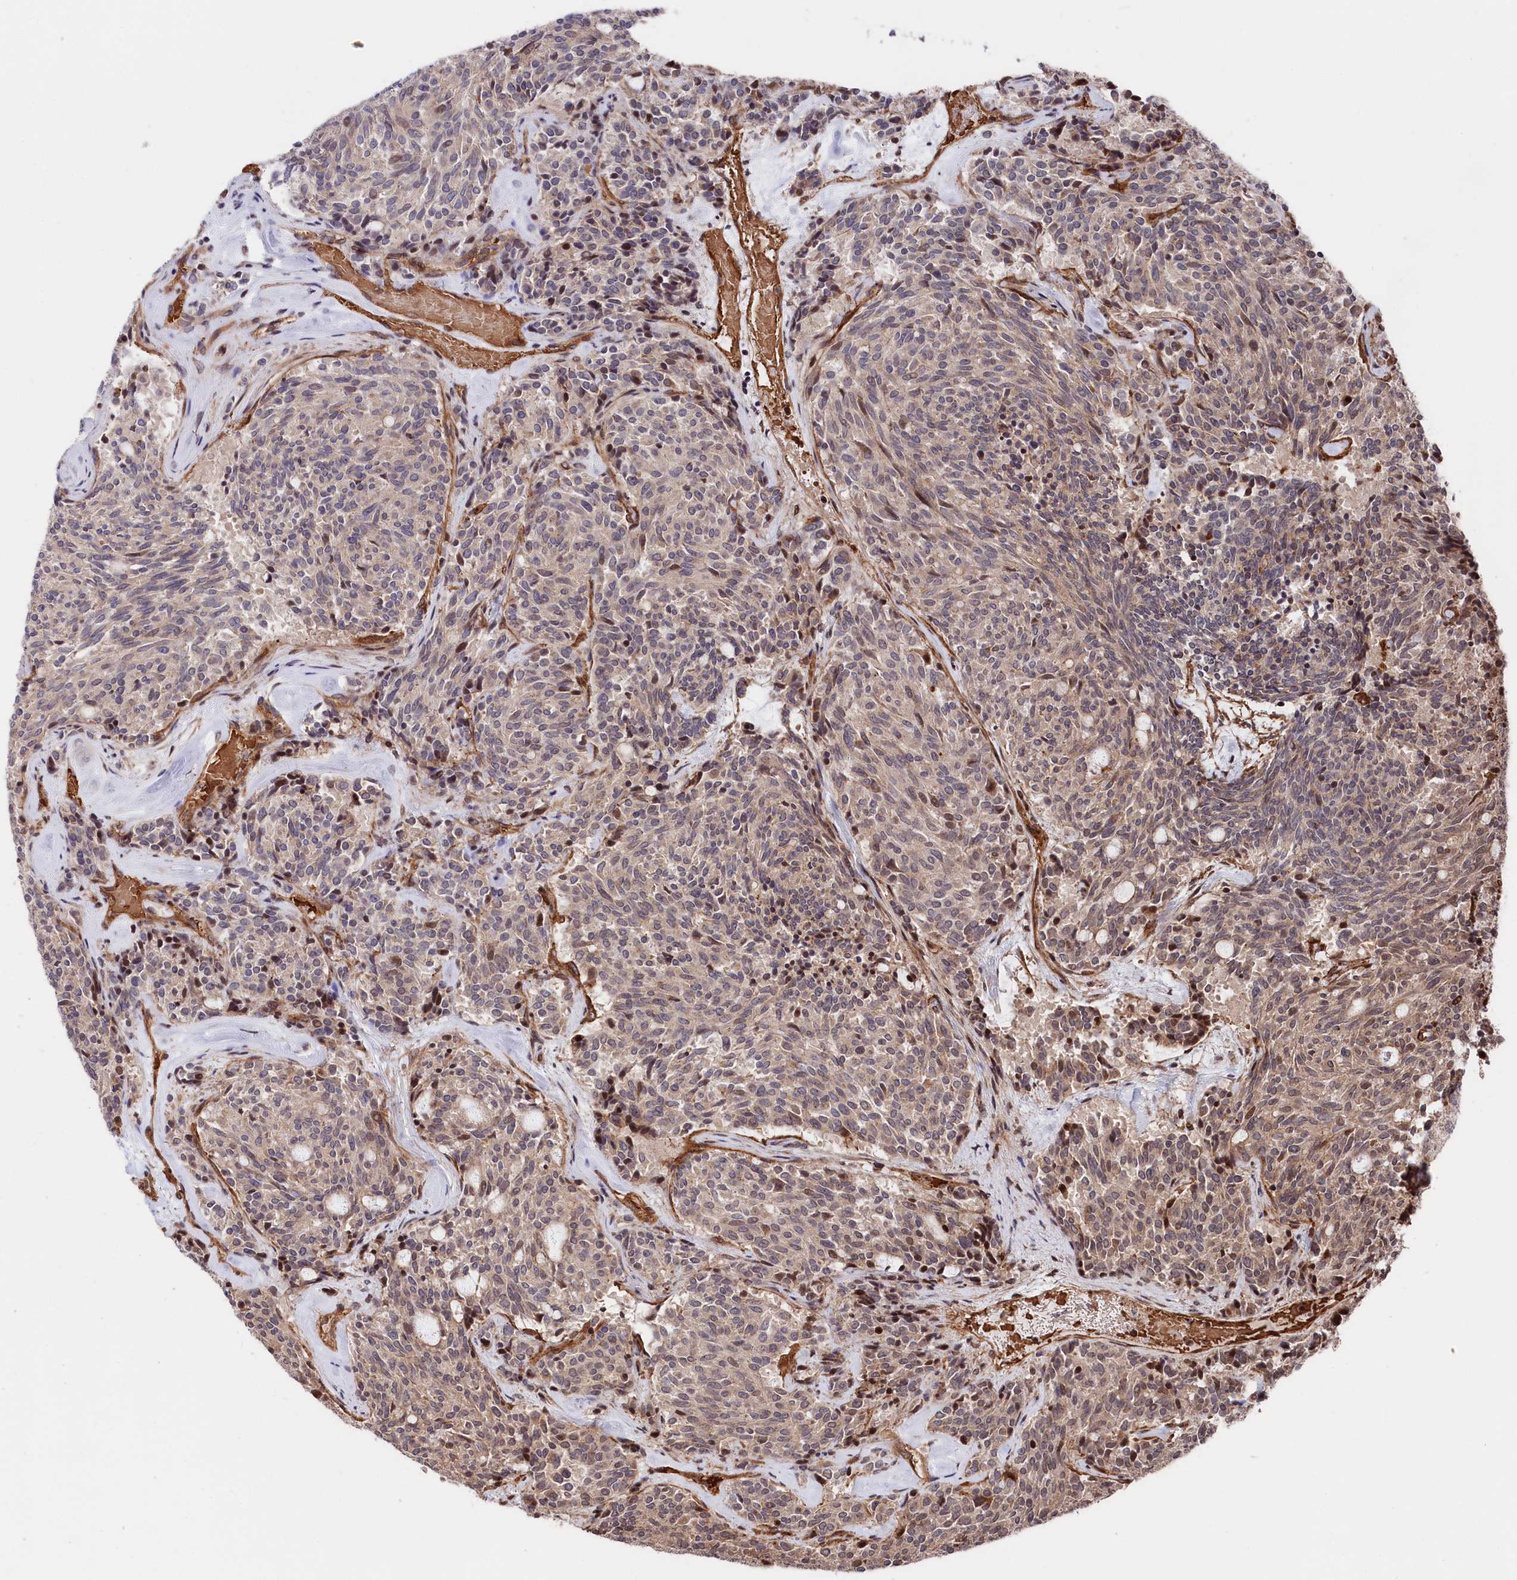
{"staining": {"intensity": "moderate", "quantity": "25%-75%", "location": "cytoplasmic/membranous,nuclear"}, "tissue": "carcinoid", "cell_type": "Tumor cells", "image_type": "cancer", "snomed": [{"axis": "morphology", "description": "Carcinoid, malignant, NOS"}, {"axis": "topography", "description": "Pancreas"}], "caption": "Carcinoid stained with a brown dye demonstrates moderate cytoplasmic/membranous and nuclear positive expression in about 25%-75% of tumor cells.", "gene": "TNKS1BP1", "patient": {"sex": "female", "age": 54}}